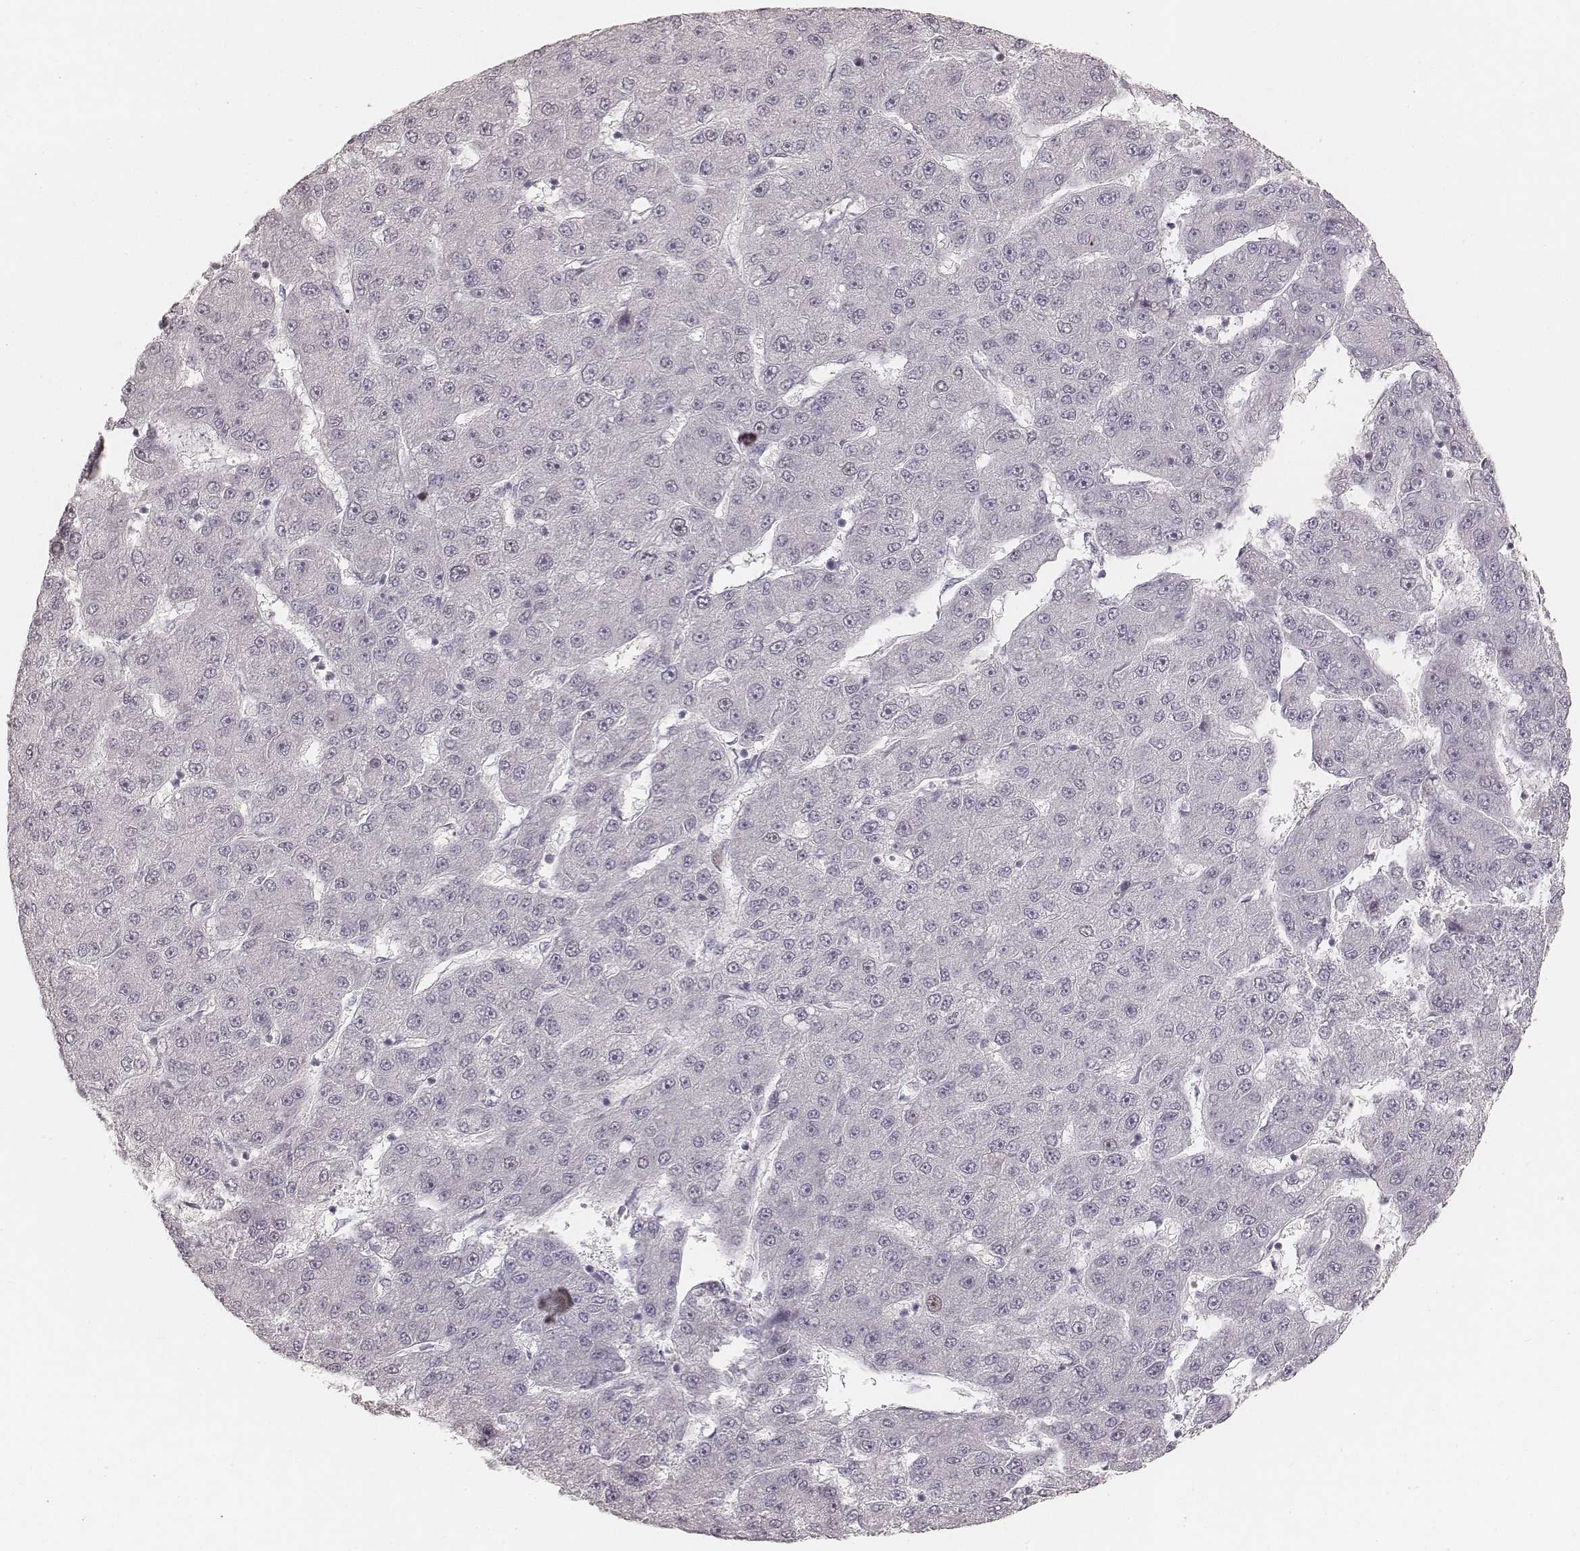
{"staining": {"intensity": "negative", "quantity": "none", "location": "none"}, "tissue": "liver cancer", "cell_type": "Tumor cells", "image_type": "cancer", "snomed": [{"axis": "morphology", "description": "Carcinoma, Hepatocellular, NOS"}, {"axis": "topography", "description": "Liver"}], "caption": "There is no significant staining in tumor cells of liver cancer (hepatocellular carcinoma).", "gene": "TEX37", "patient": {"sex": "male", "age": 67}}